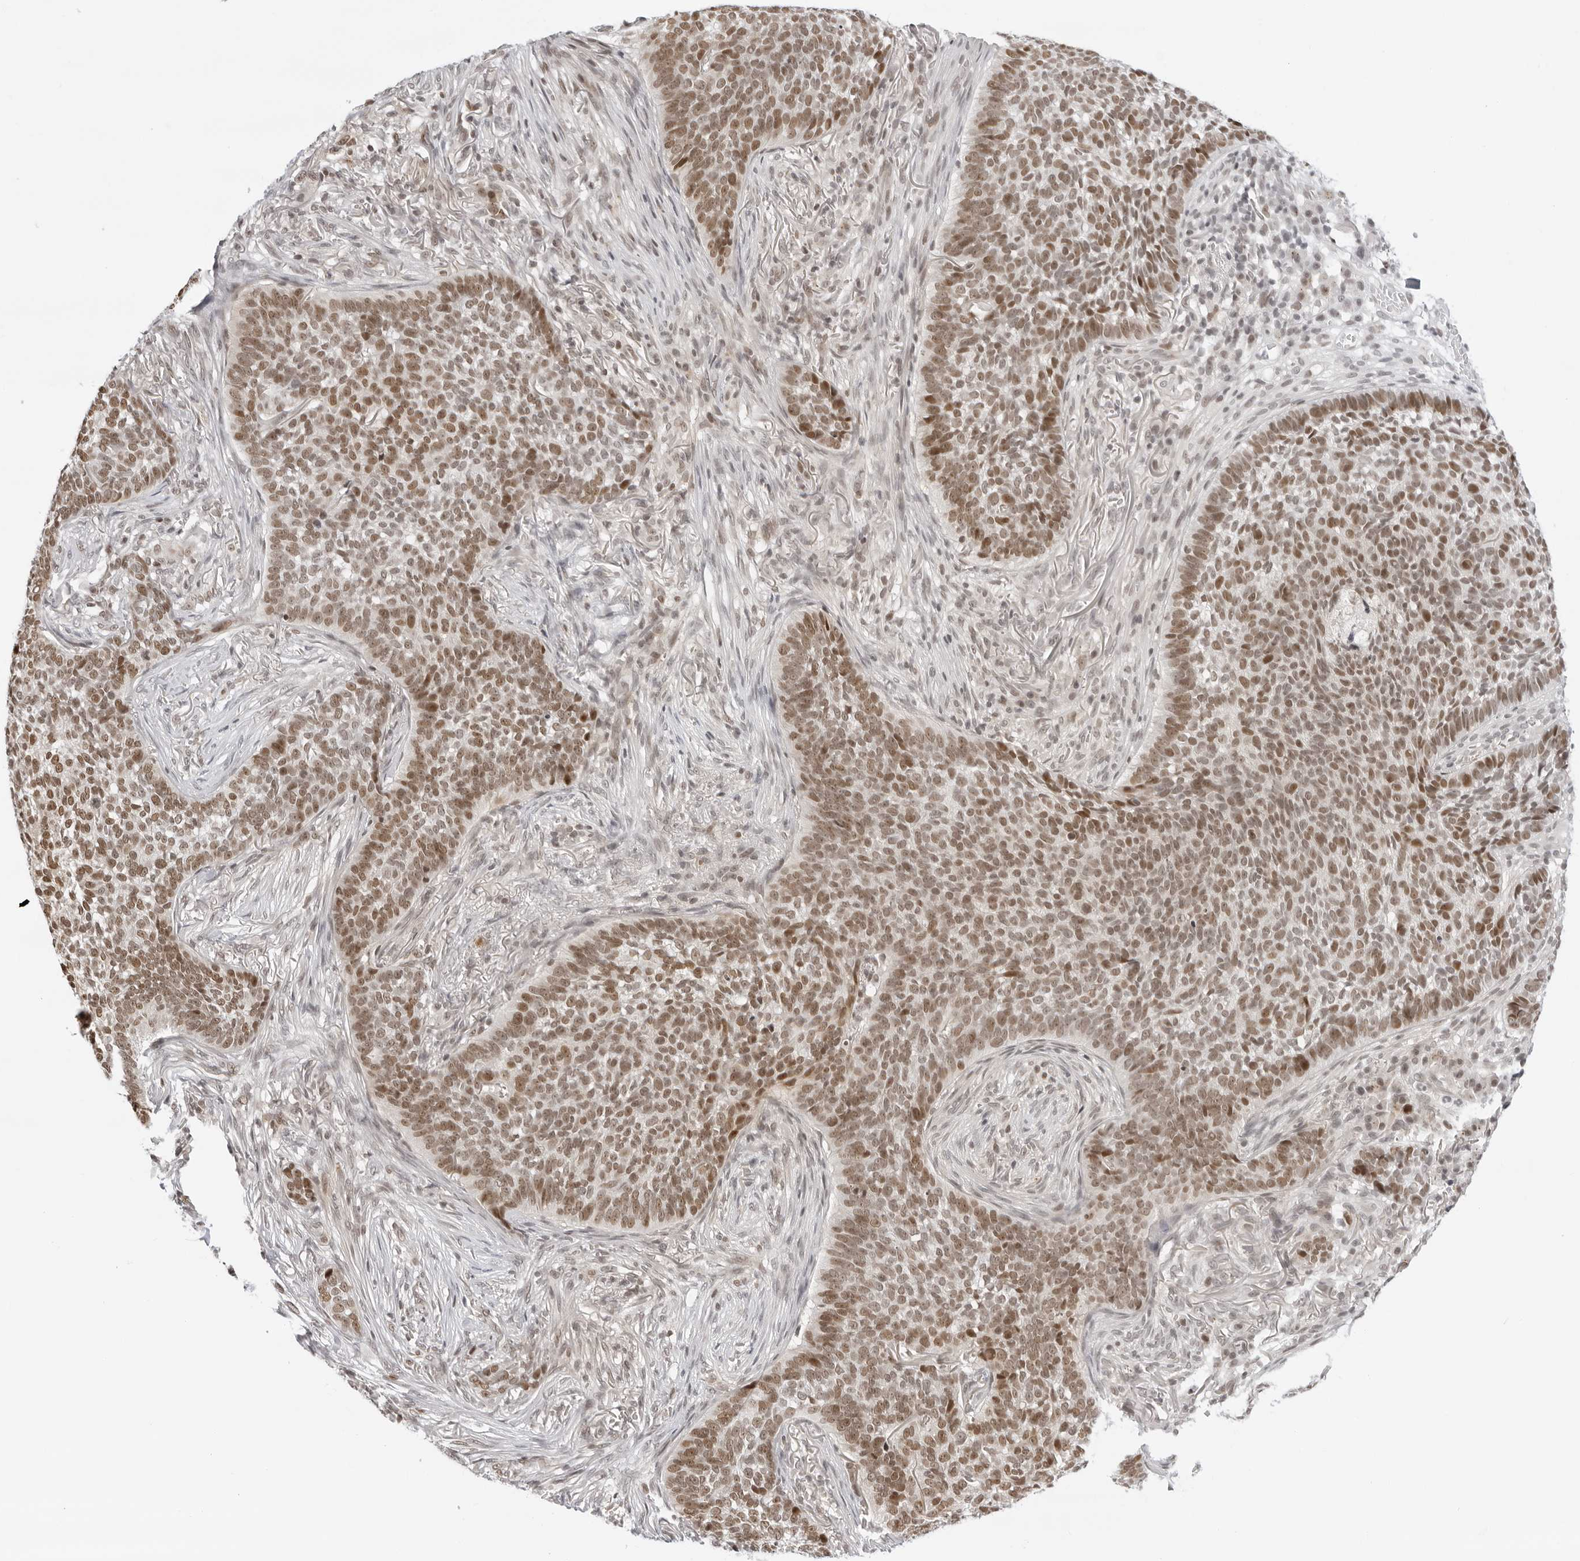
{"staining": {"intensity": "moderate", "quantity": ">75%", "location": "nuclear"}, "tissue": "skin cancer", "cell_type": "Tumor cells", "image_type": "cancer", "snomed": [{"axis": "morphology", "description": "Basal cell carcinoma"}, {"axis": "topography", "description": "Skin"}], "caption": "Immunohistochemical staining of human skin basal cell carcinoma demonstrates moderate nuclear protein positivity in approximately >75% of tumor cells.", "gene": "MSH6", "patient": {"sex": "male", "age": 85}}